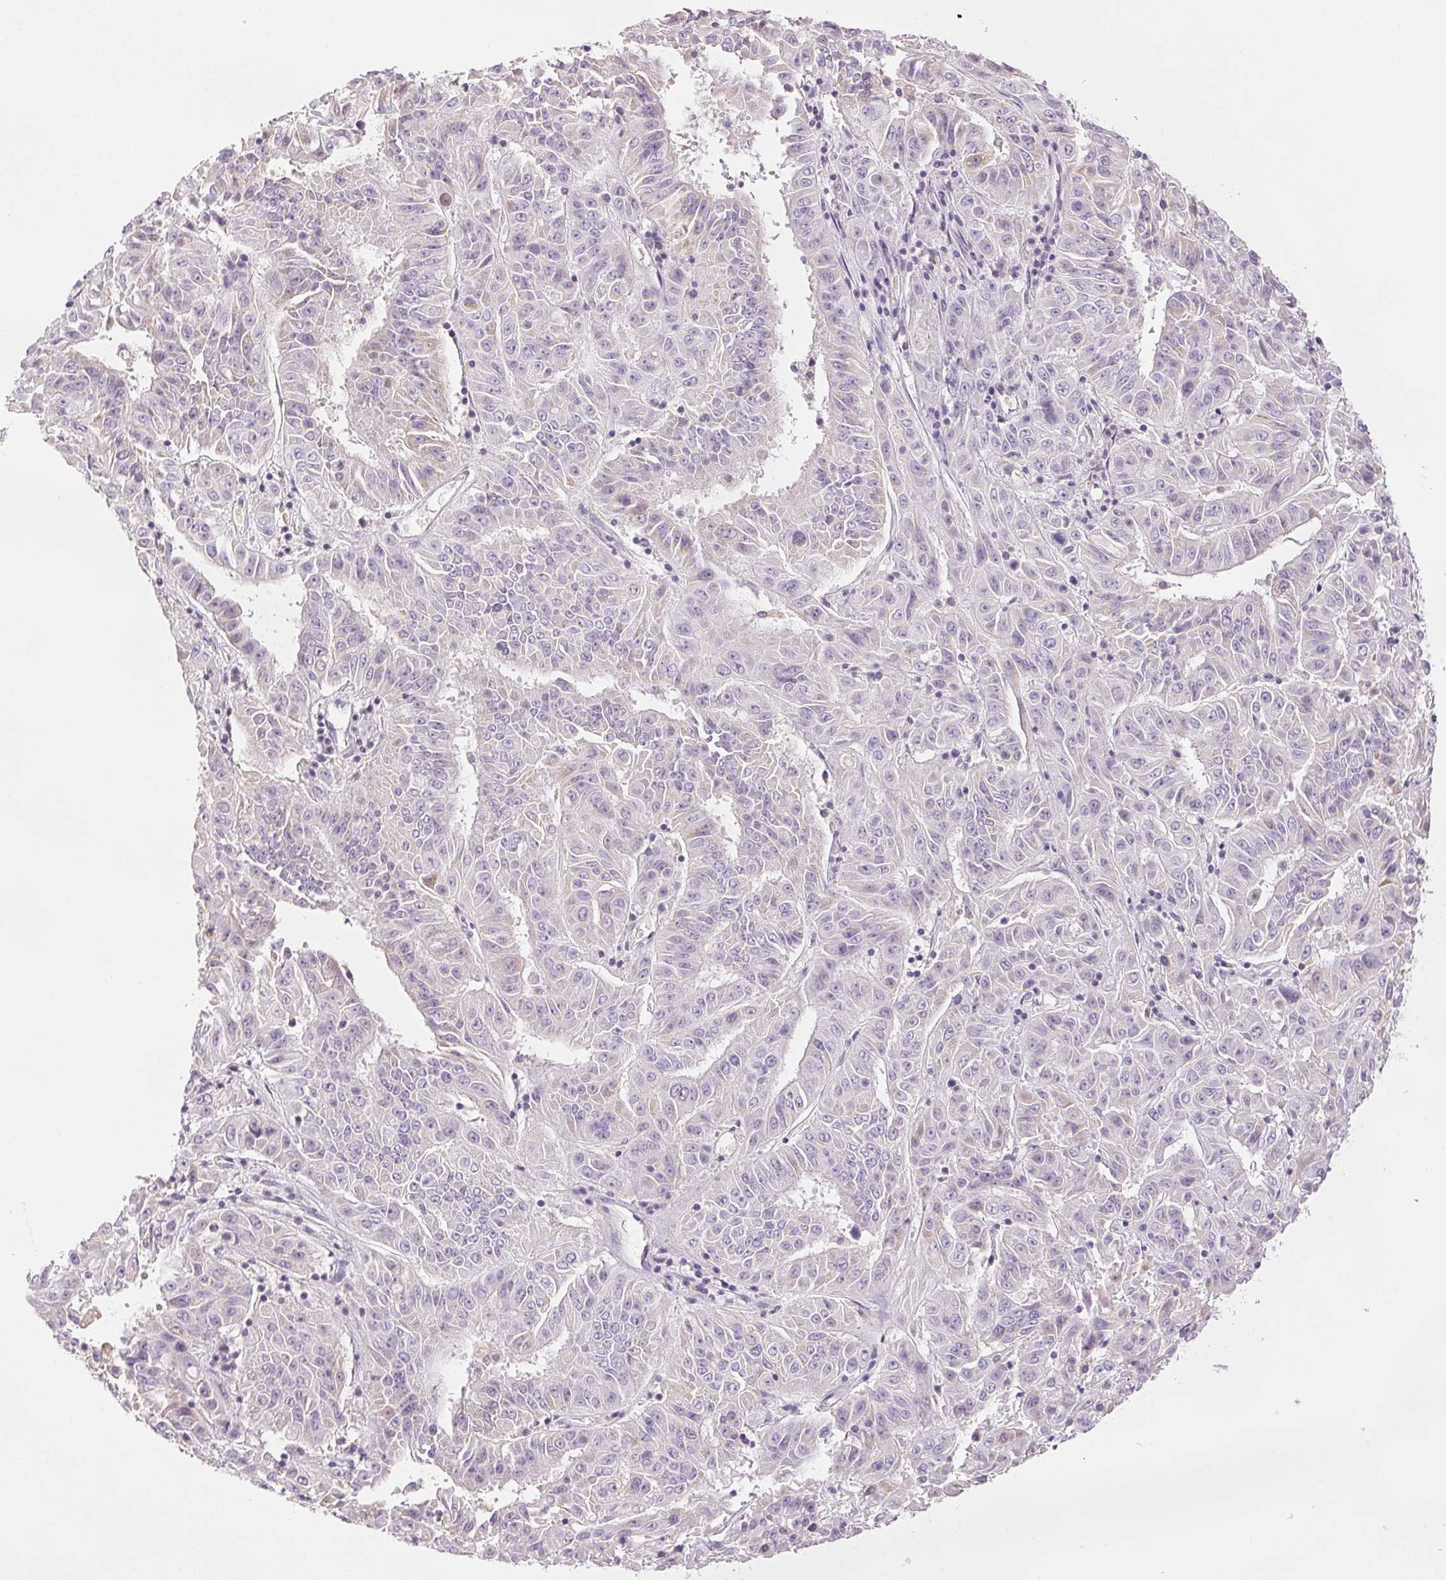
{"staining": {"intensity": "negative", "quantity": "none", "location": "none"}, "tissue": "pancreatic cancer", "cell_type": "Tumor cells", "image_type": "cancer", "snomed": [{"axis": "morphology", "description": "Adenocarcinoma, NOS"}, {"axis": "topography", "description": "Pancreas"}], "caption": "Immunohistochemistry (IHC) of human adenocarcinoma (pancreatic) shows no staining in tumor cells.", "gene": "COL7A1", "patient": {"sex": "male", "age": 63}}